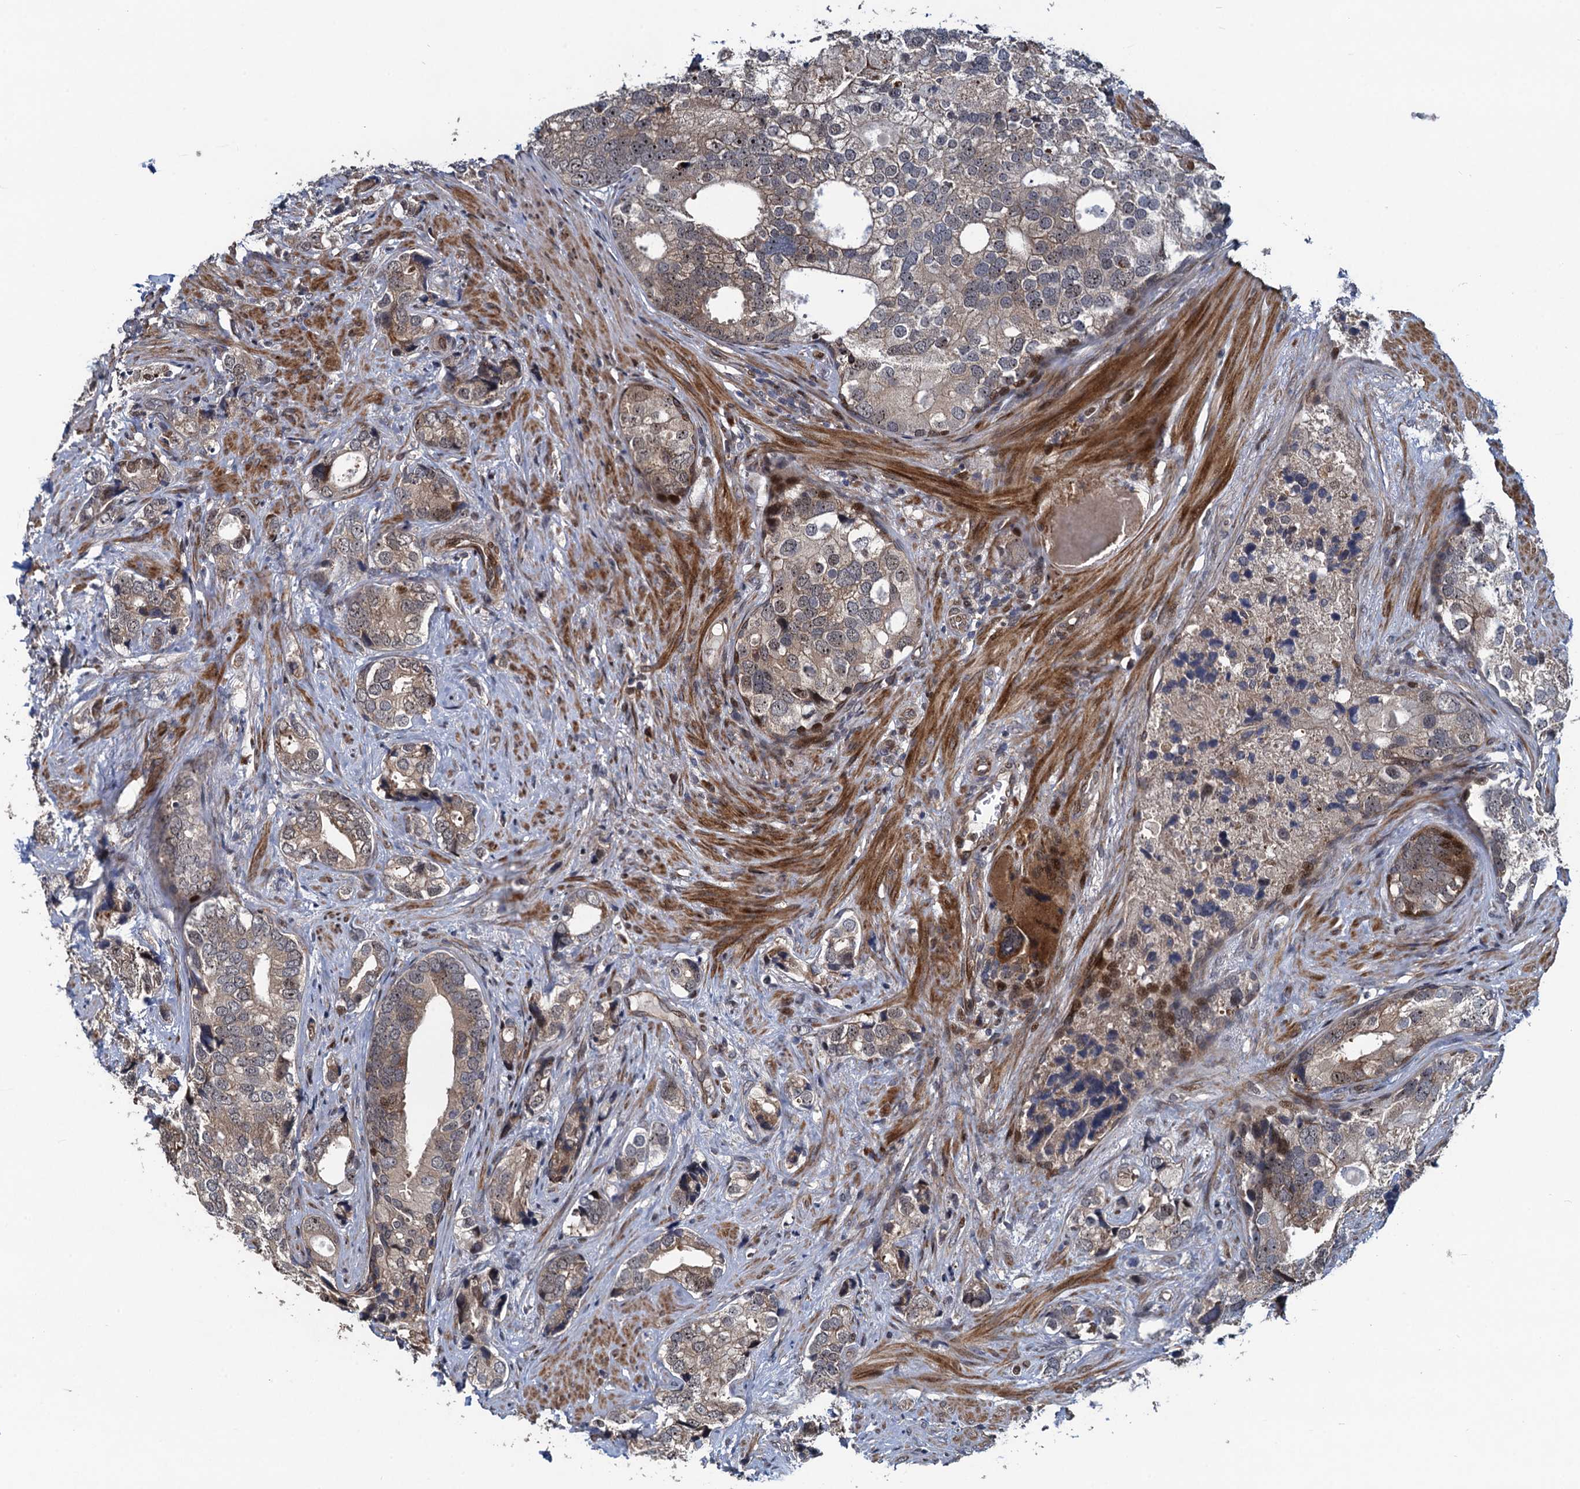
{"staining": {"intensity": "weak", "quantity": ">75%", "location": "cytoplasmic/membranous"}, "tissue": "prostate cancer", "cell_type": "Tumor cells", "image_type": "cancer", "snomed": [{"axis": "morphology", "description": "Adenocarcinoma, High grade"}, {"axis": "topography", "description": "Prostate"}], "caption": "Weak cytoplasmic/membranous positivity for a protein is appreciated in approximately >75% of tumor cells of adenocarcinoma (high-grade) (prostate) using immunohistochemistry.", "gene": "ATOSA", "patient": {"sex": "male", "age": 75}}